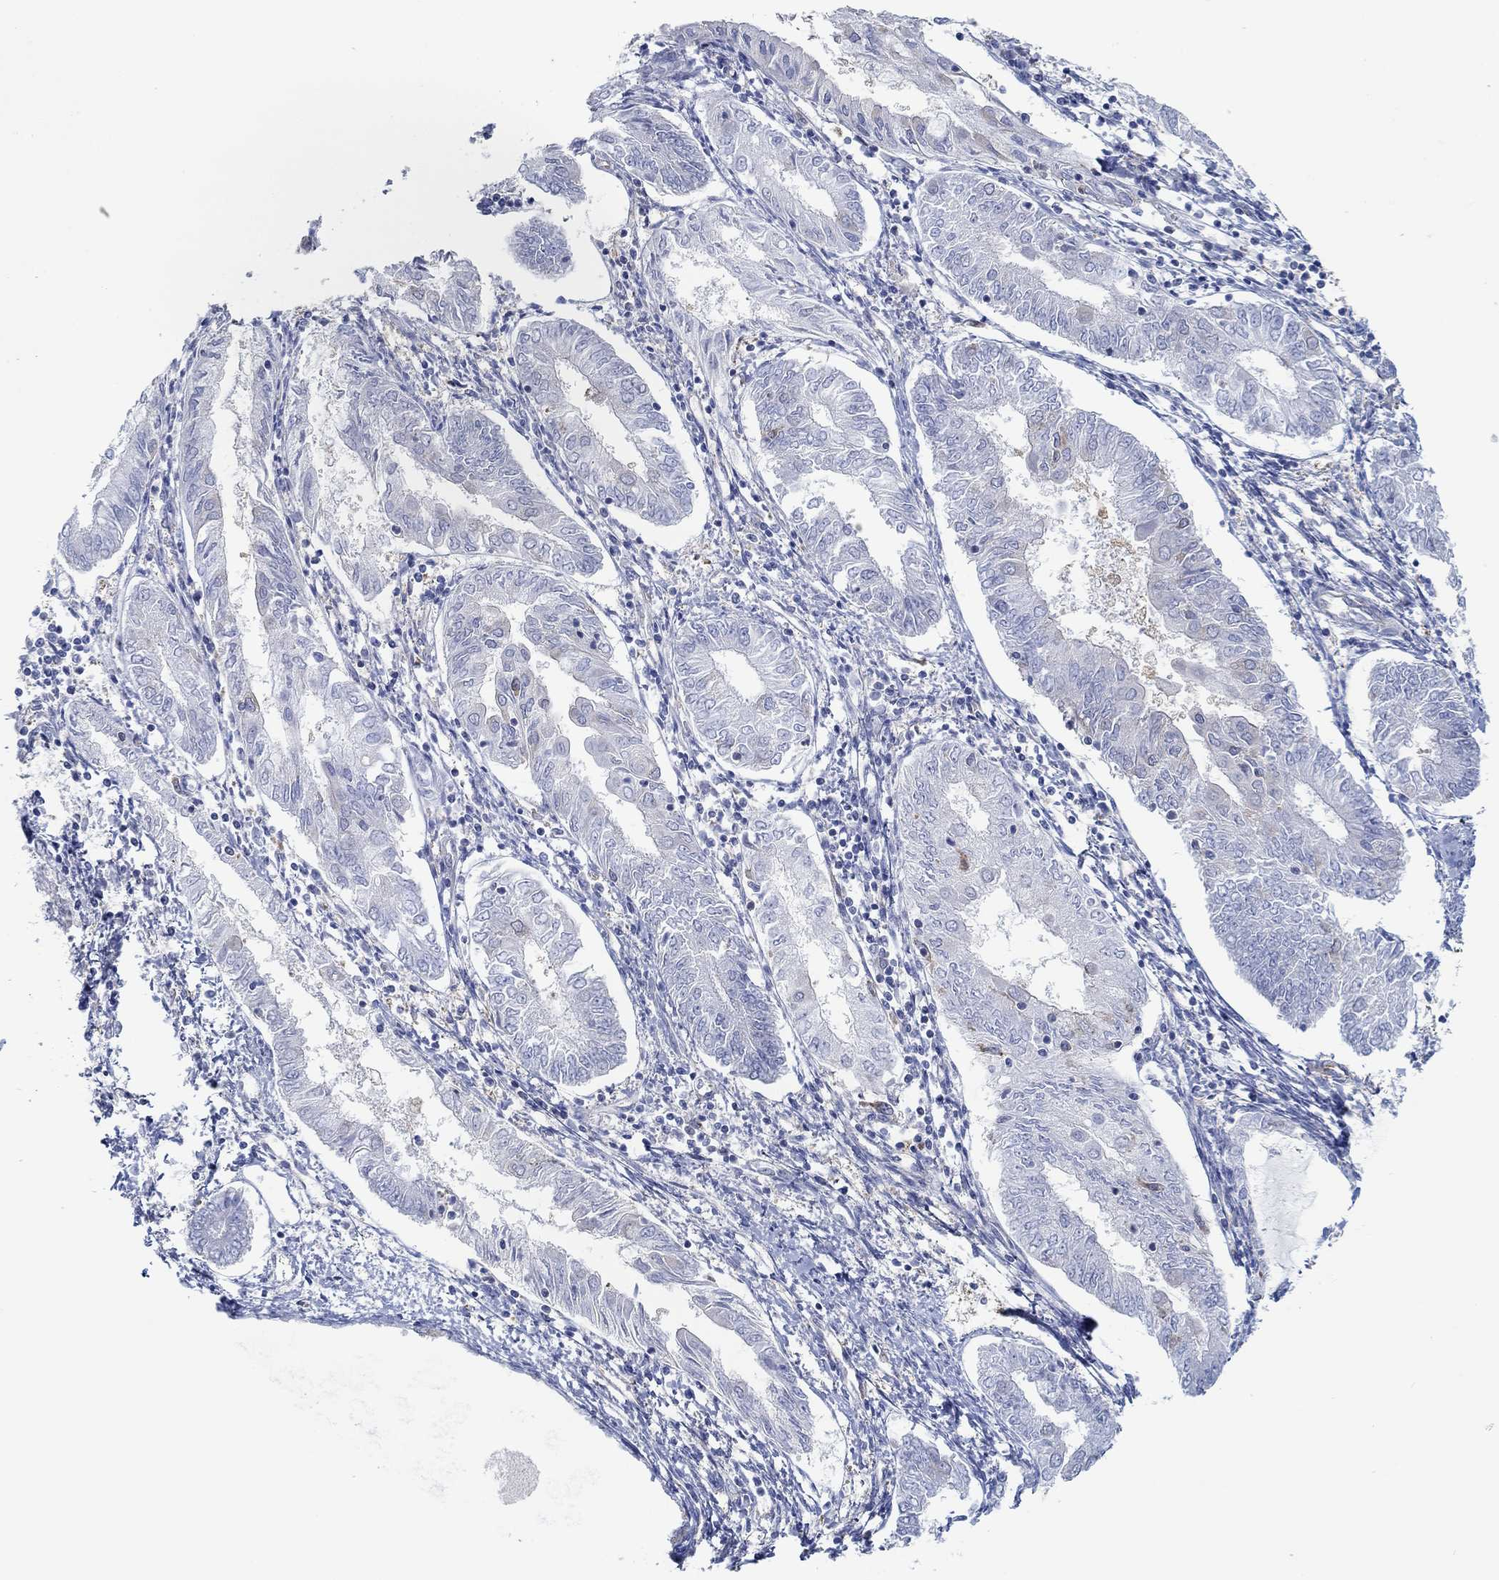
{"staining": {"intensity": "negative", "quantity": "none", "location": "none"}, "tissue": "endometrial cancer", "cell_type": "Tumor cells", "image_type": "cancer", "snomed": [{"axis": "morphology", "description": "Adenocarcinoma, NOS"}, {"axis": "topography", "description": "Endometrium"}], "caption": "Endometrial cancer (adenocarcinoma) was stained to show a protein in brown. There is no significant staining in tumor cells.", "gene": "SPAG9", "patient": {"sex": "female", "age": 68}}